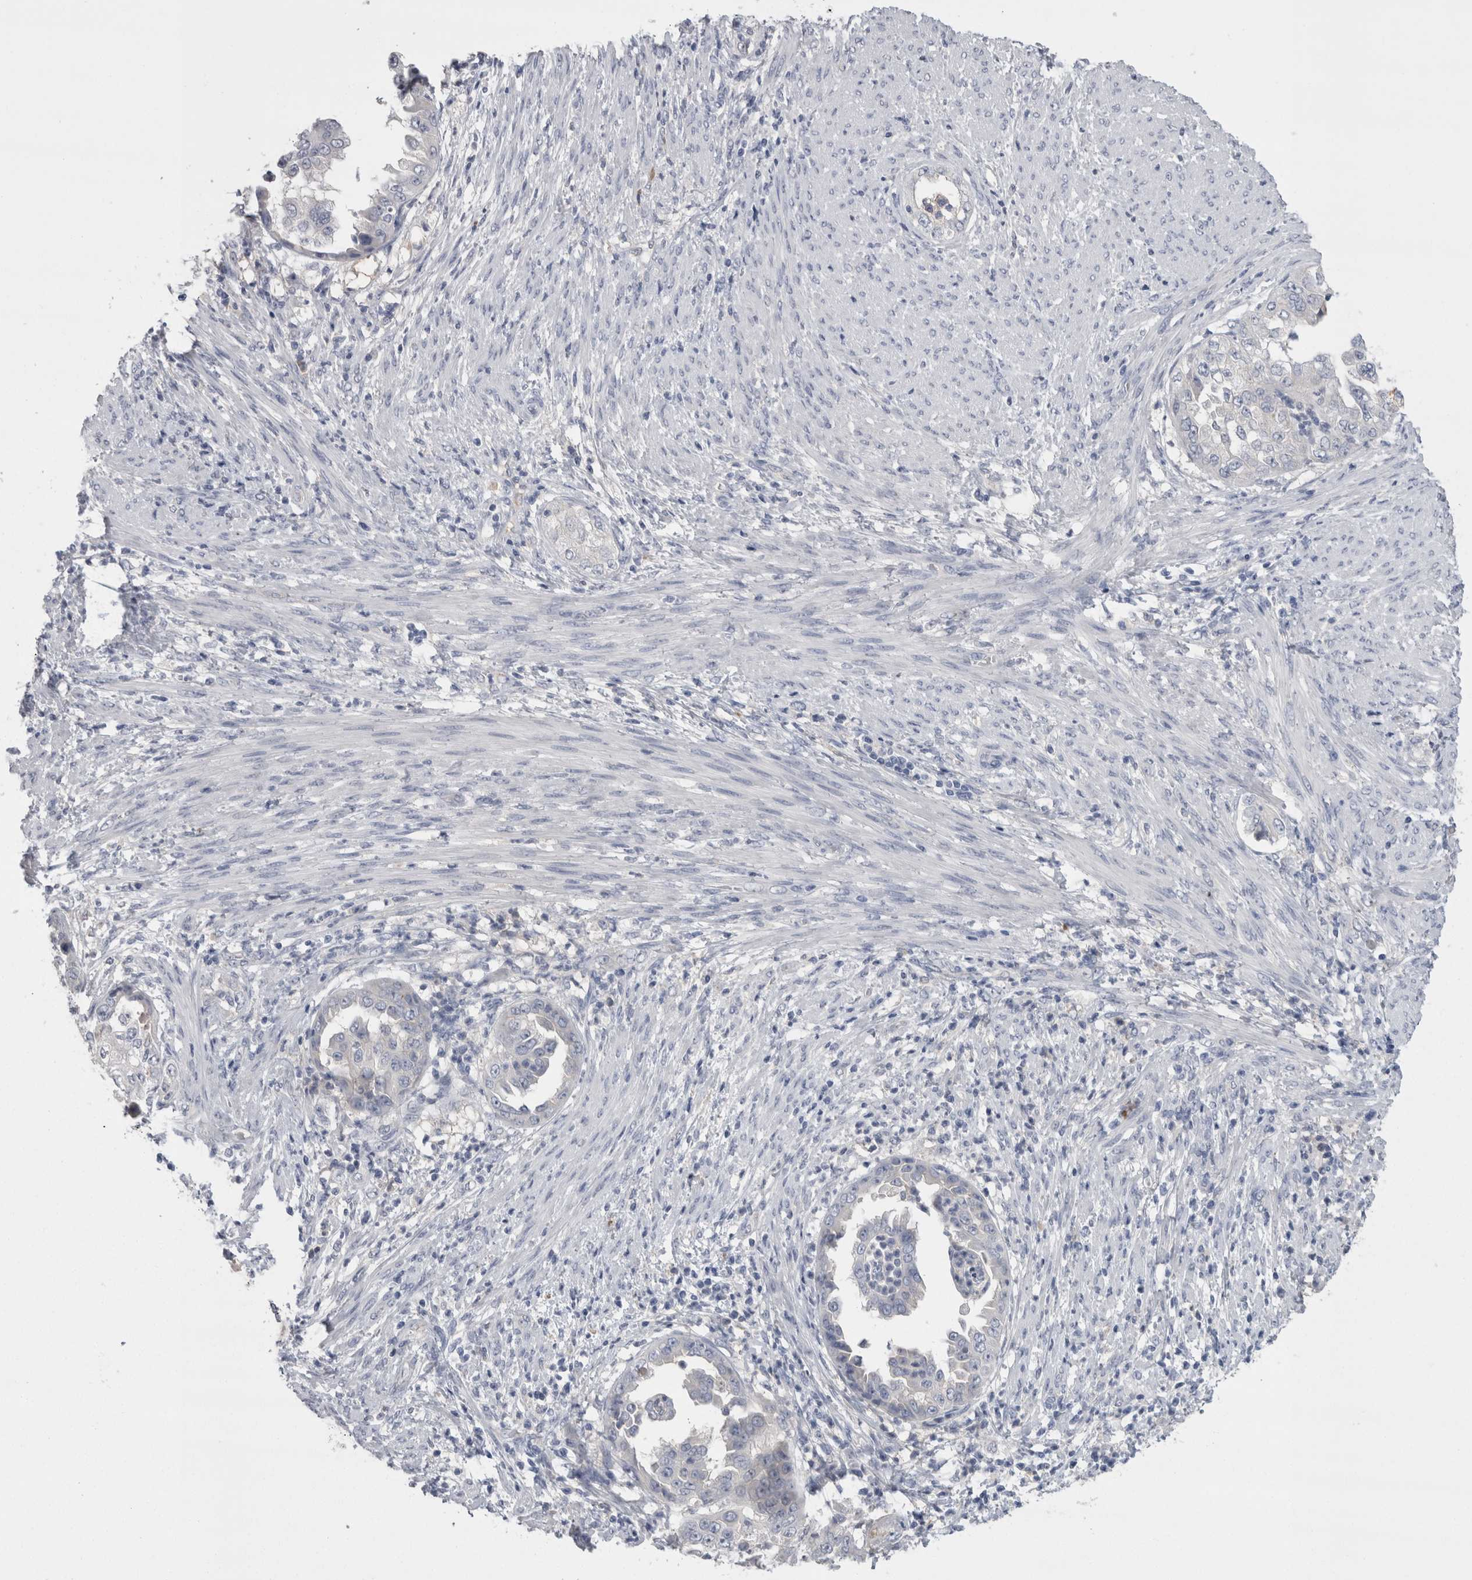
{"staining": {"intensity": "negative", "quantity": "none", "location": "none"}, "tissue": "endometrial cancer", "cell_type": "Tumor cells", "image_type": "cancer", "snomed": [{"axis": "morphology", "description": "Adenocarcinoma, NOS"}, {"axis": "topography", "description": "Endometrium"}], "caption": "Endometrial cancer was stained to show a protein in brown. There is no significant expression in tumor cells.", "gene": "REG1A", "patient": {"sex": "female", "age": 85}}